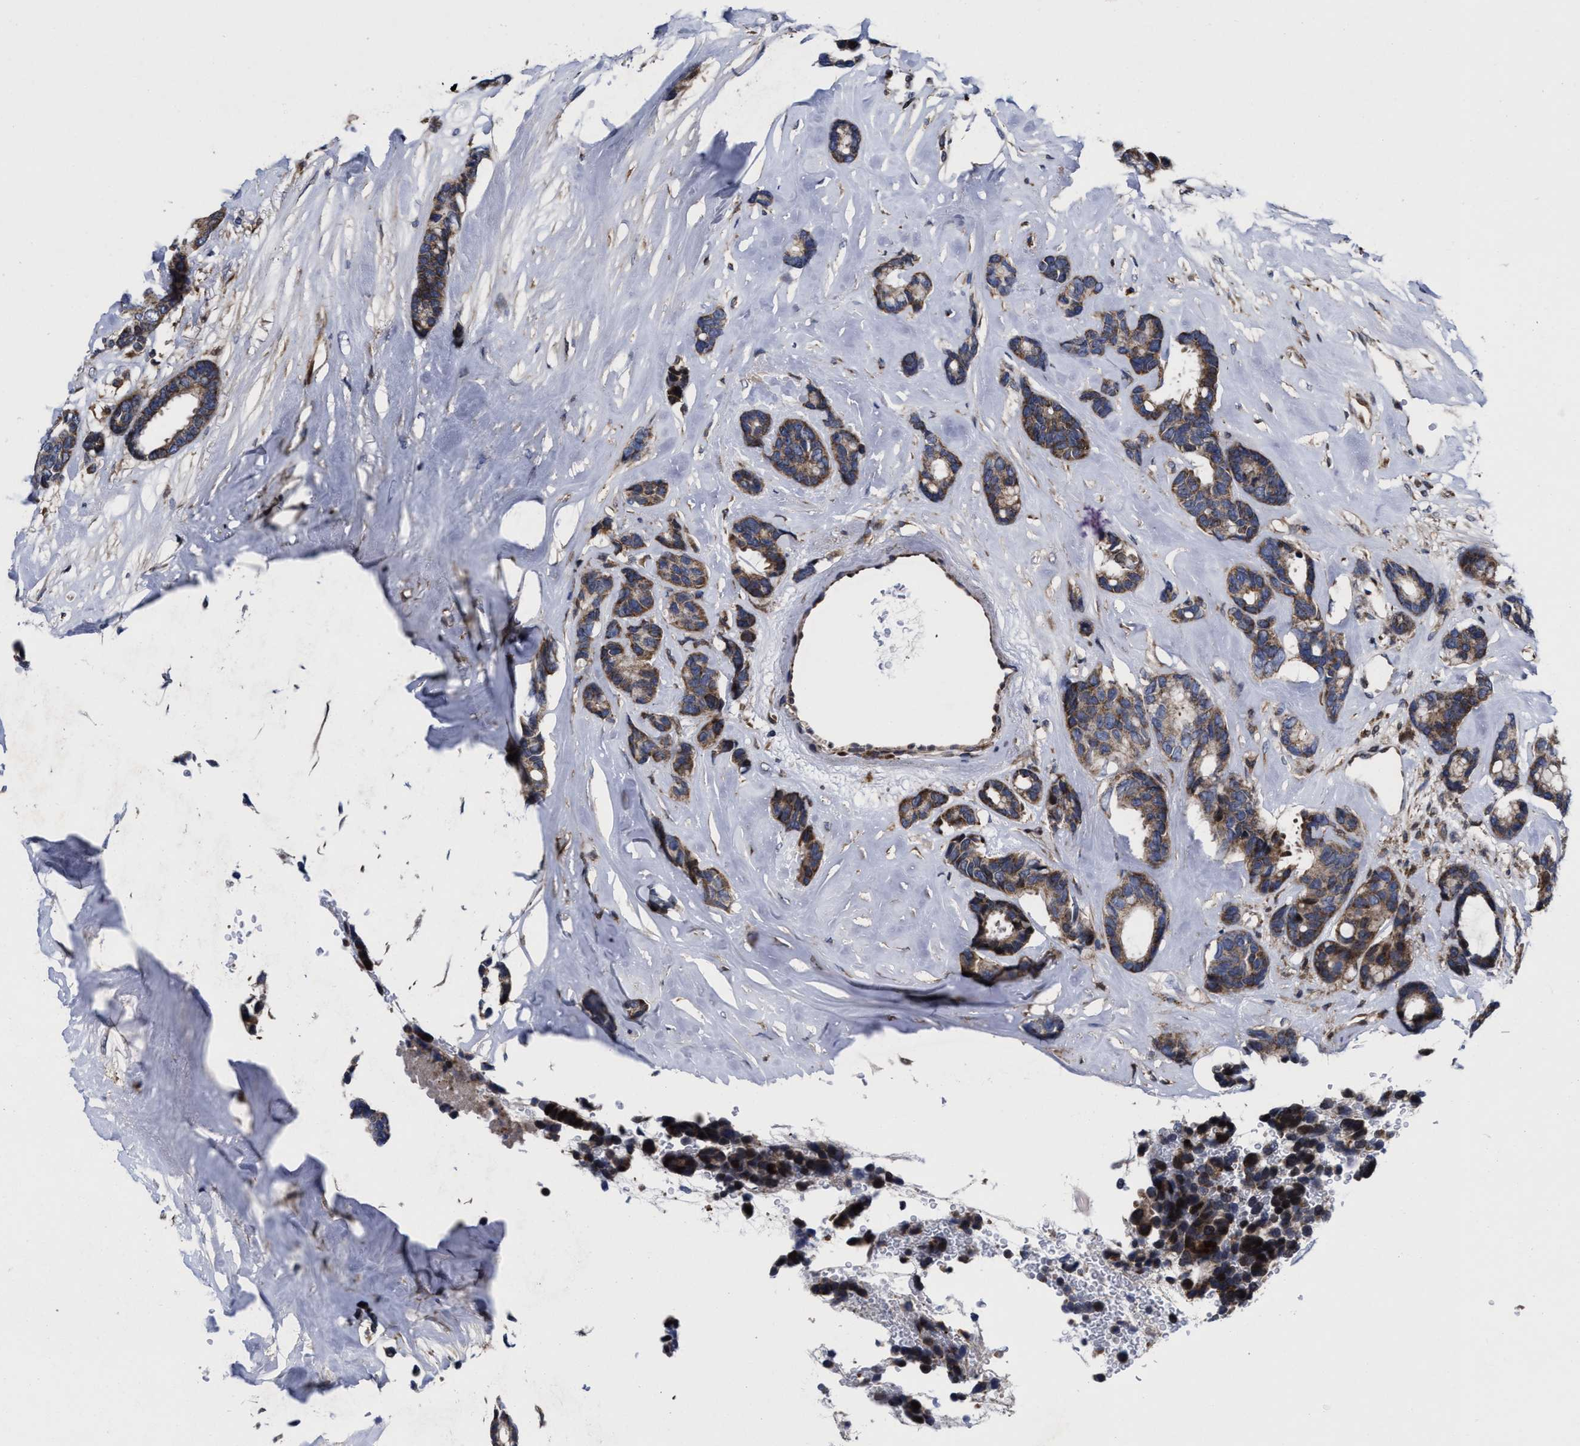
{"staining": {"intensity": "moderate", "quantity": ">75%", "location": "cytoplasmic/membranous"}, "tissue": "breast cancer", "cell_type": "Tumor cells", "image_type": "cancer", "snomed": [{"axis": "morphology", "description": "Duct carcinoma"}, {"axis": "topography", "description": "Breast"}], "caption": "A medium amount of moderate cytoplasmic/membranous staining is seen in approximately >75% of tumor cells in breast intraductal carcinoma tissue.", "gene": "MRPL50", "patient": {"sex": "female", "age": 87}}